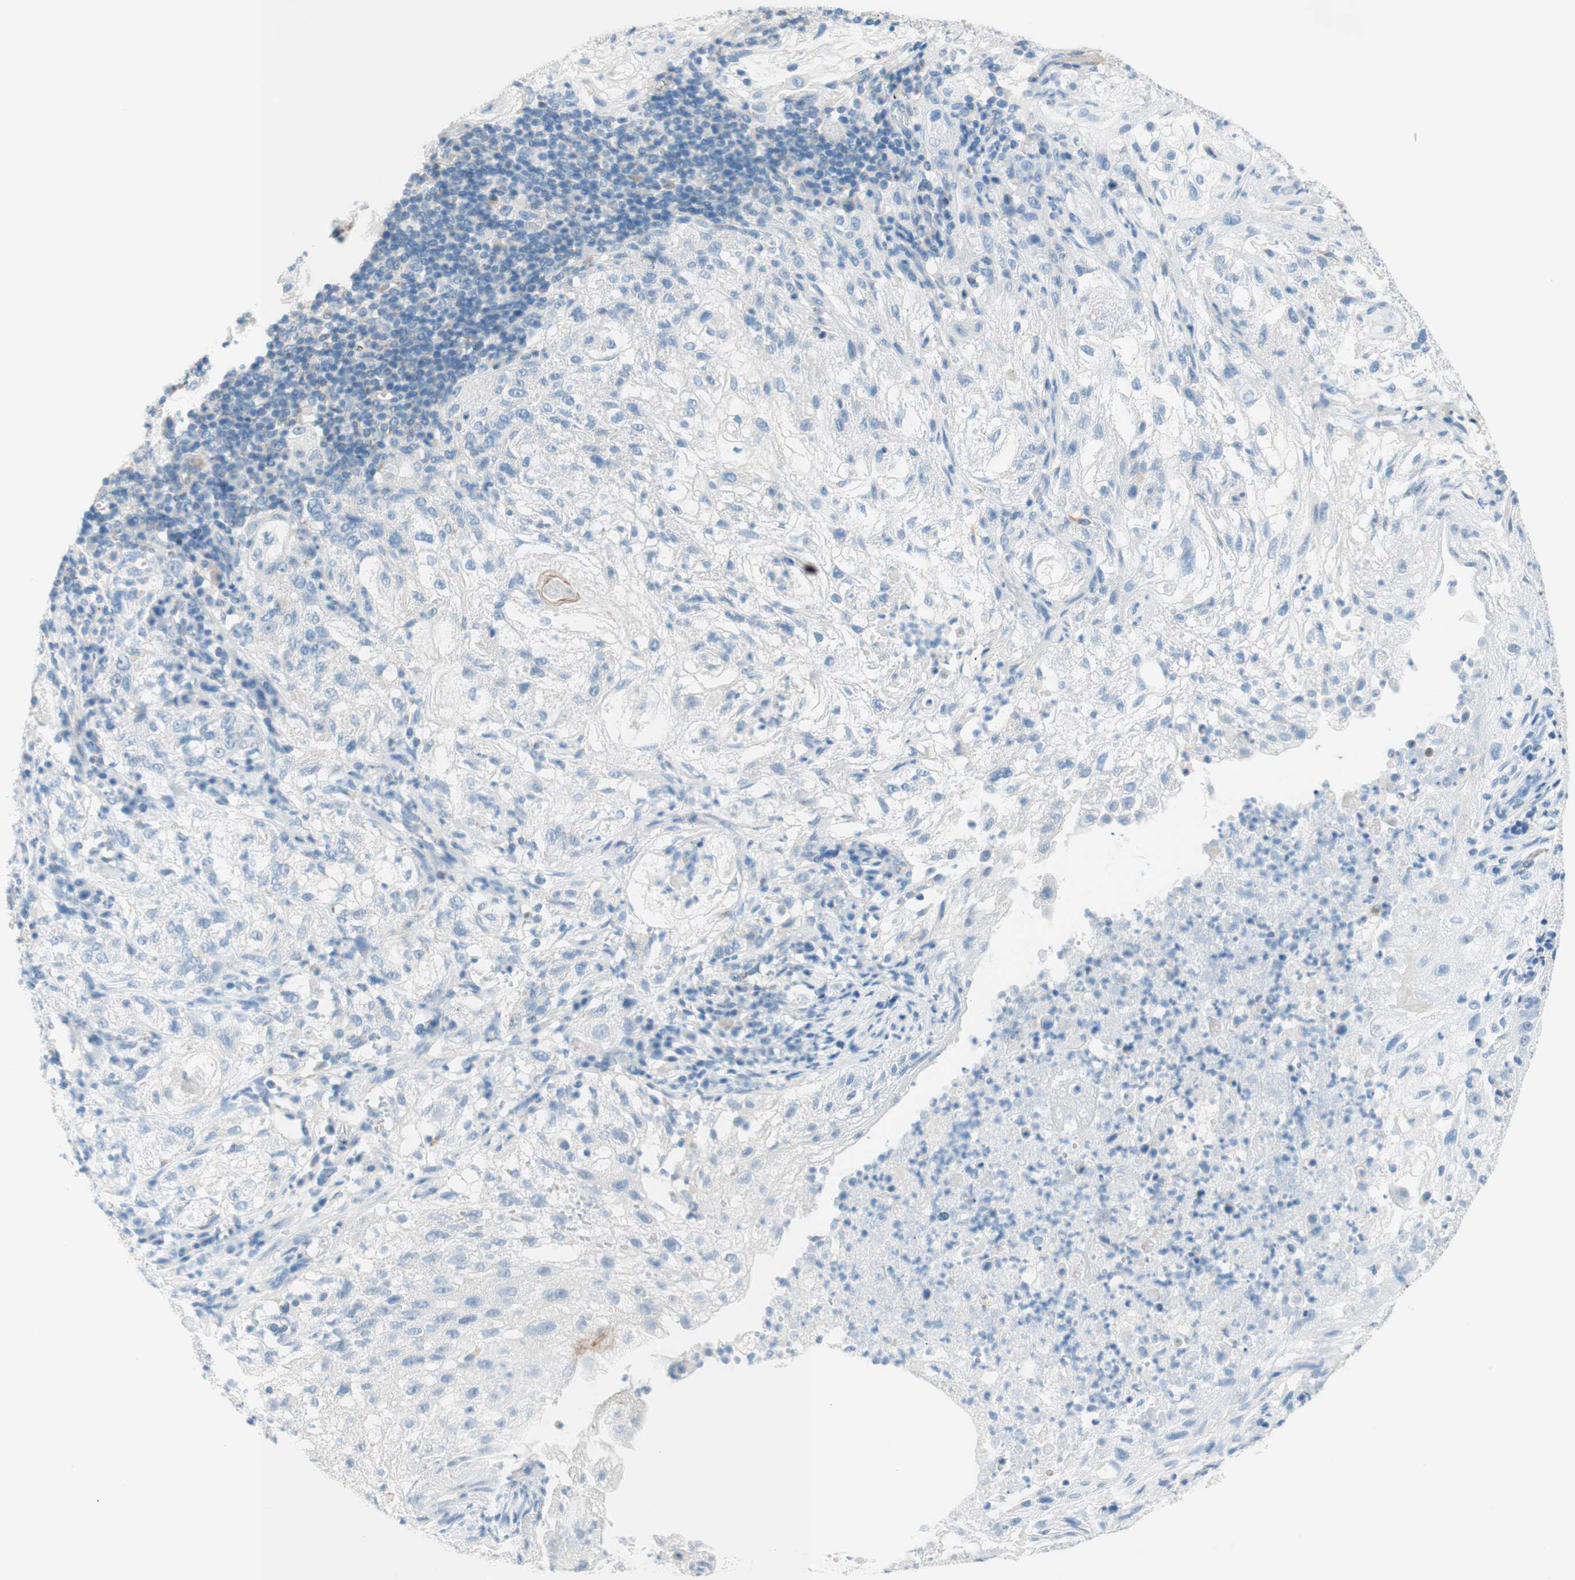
{"staining": {"intensity": "negative", "quantity": "none", "location": "none"}, "tissue": "lung cancer", "cell_type": "Tumor cells", "image_type": "cancer", "snomed": [{"axis": "morphology", "description": "Inflammation, NOS"}, {"axis": "morphology", "description": "Squamous cell carcinoma, NOS"}, {"axis": "topography", "description": "Lymph node"}, {"axis": "topography", "description": "Soft tissue"}, {"axis": "topography", "description": "Lung"}], "caption": "Lung cancer (squamous cell carcinoma) stained for a protein using immunohistochemistry (IHC) shows no staining tumor cells.", "gene": "JPH1", "patient": {"sex": "male", "age": 66}}